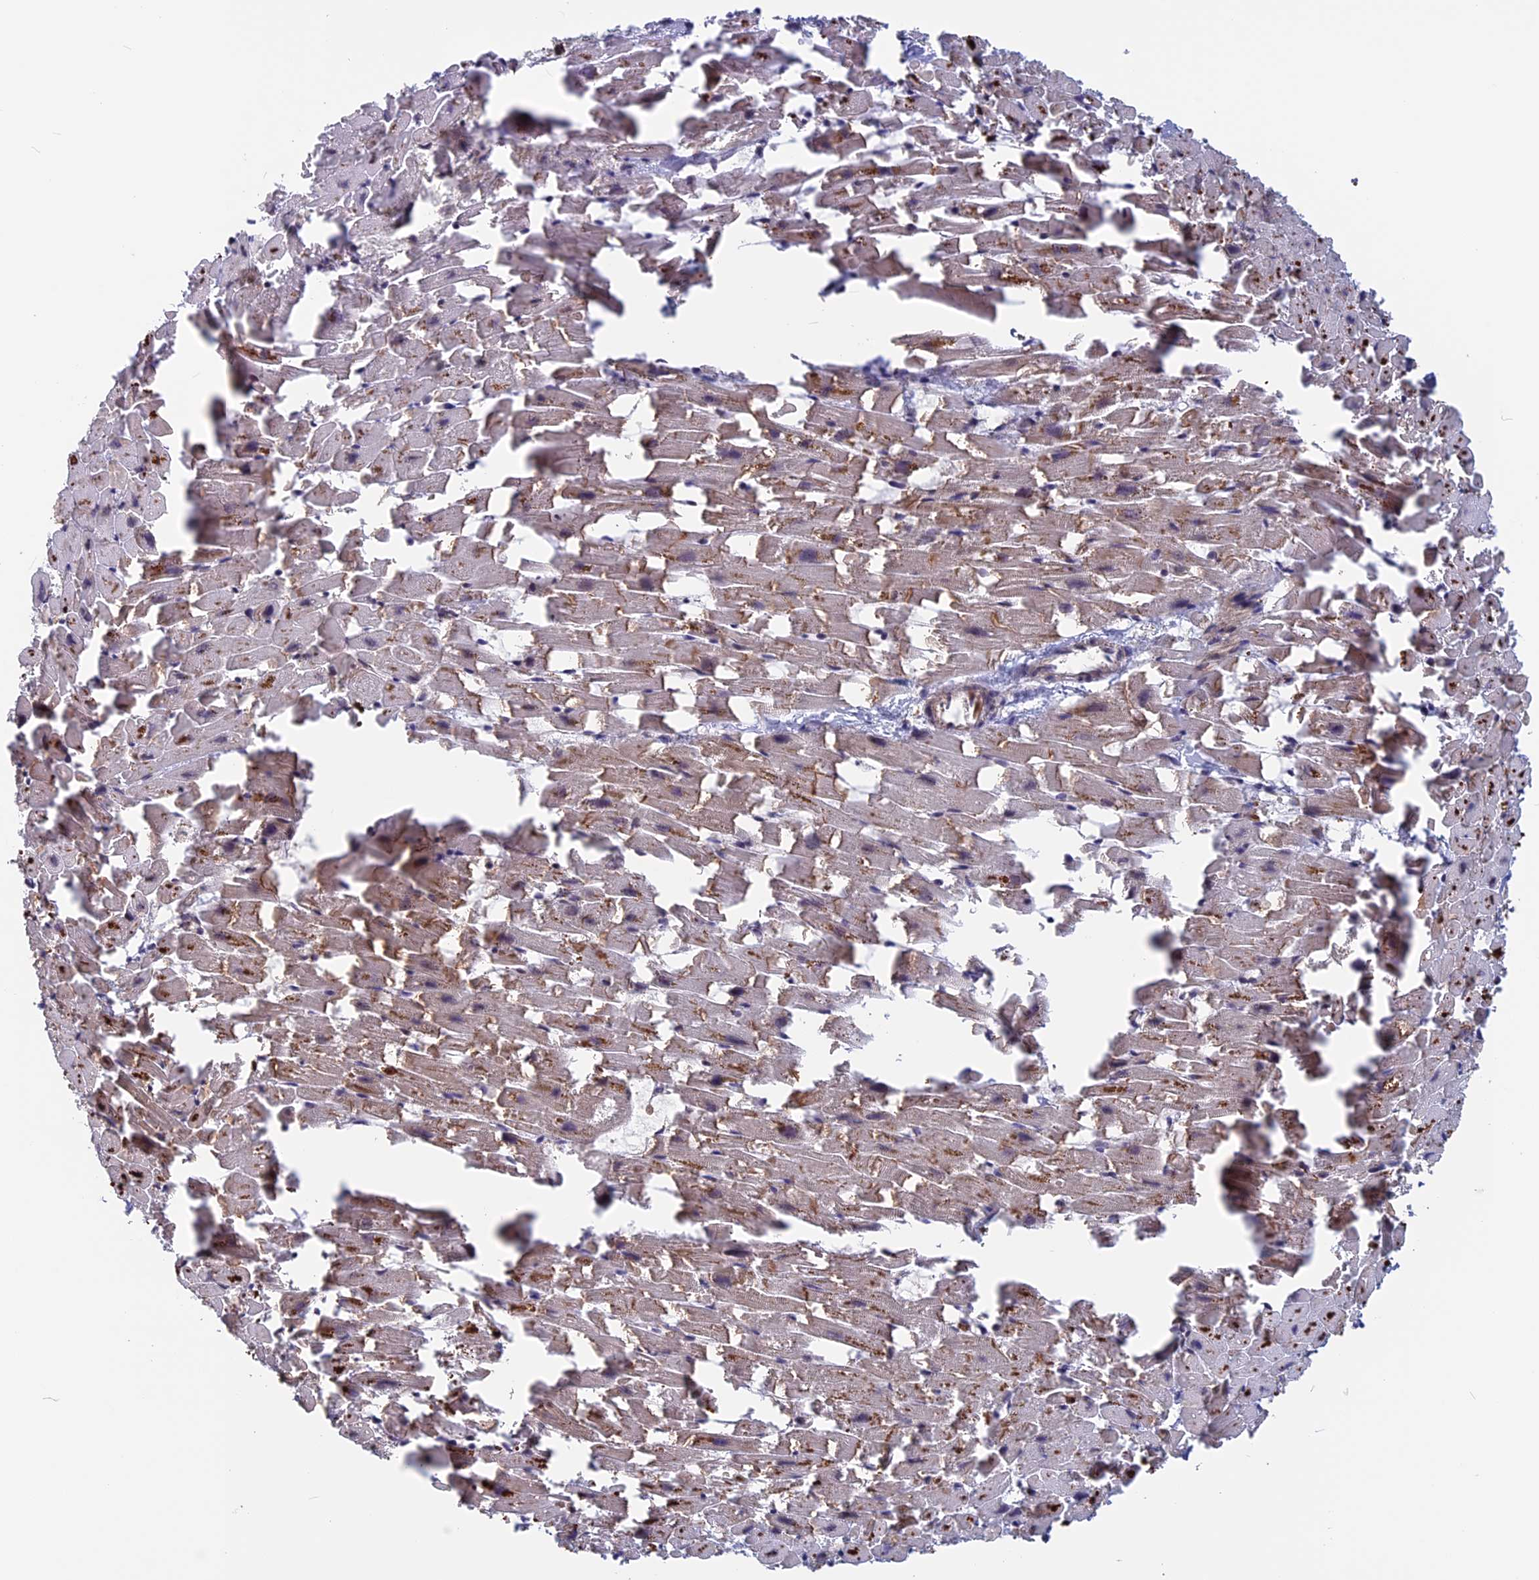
{"staining": {"intensity": "moderate", "quantity": "25%-75%", "location": "cytoplasmic/membranous,nuclear"}, "tissue": "heart muscle", "cell_type": "Cardiomyocytes", "image_type": "normal", "snomed": [{"axis": "morphology", "description": "Normal tissue, NOS"}, {"axis": "topography", "description": "Heart"}], "caption": "Immunohistochemistry staining of normal heart muscle, which reveals medium levels of moderate cytoplasmic/membranous,nuclear expression in about 25%-75% of cardiomyocytes indicating moderate cytoplasmic/membranous,nuclear protein positivity. The staining was performed using DAB (3,3'-diaminobenzidine) (brown) for protein detection and nuclei were counterstained in hematoxylin (blue).", "gene": "CACTIN", "patient": {"sex": "female", "age": 64}}